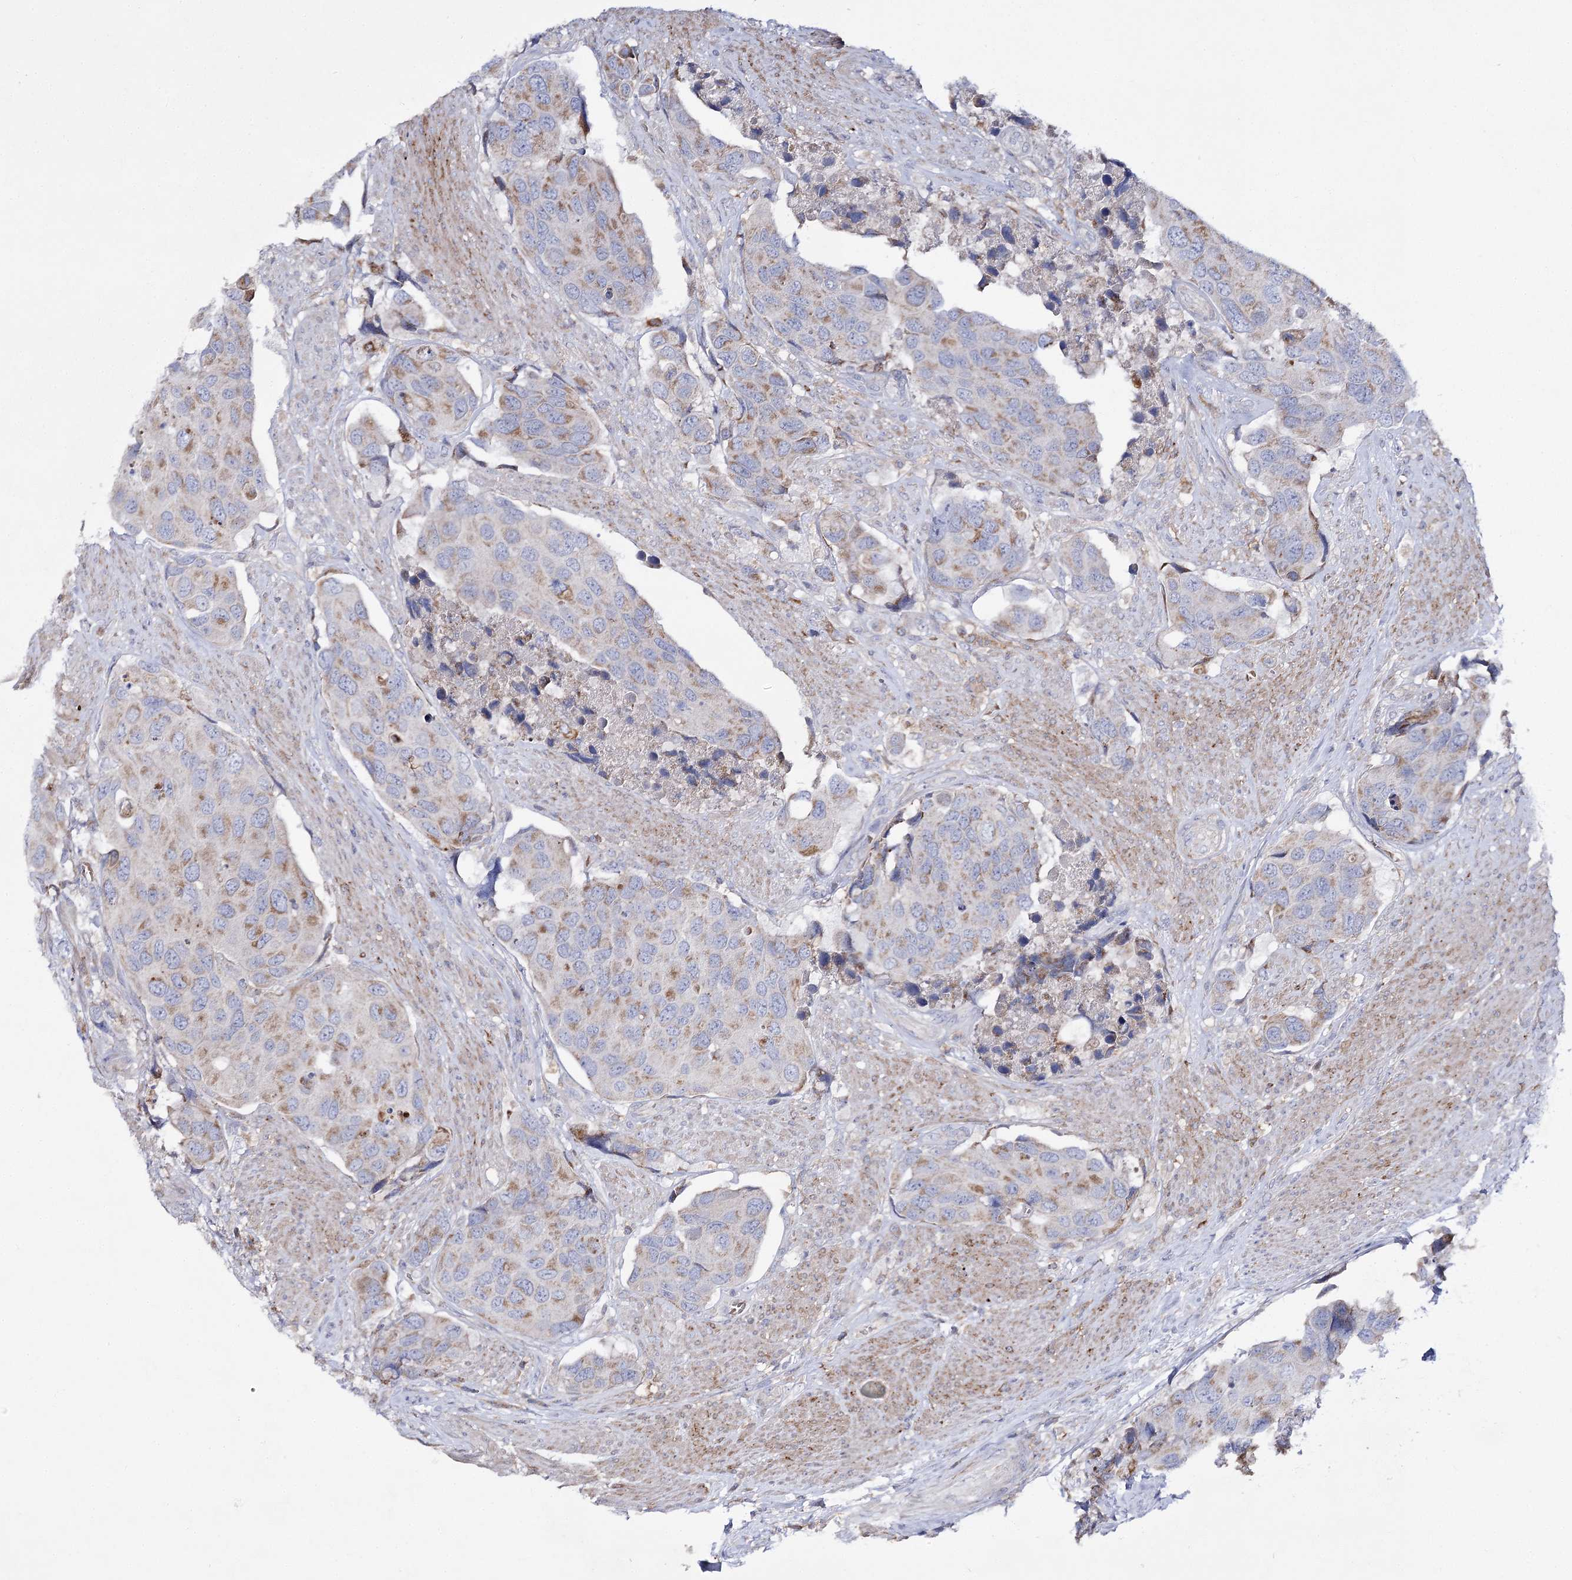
{"staining": {"intensity": "weak", "quantity": ">75%", "location": "cytoplasmic/membranous"}, "tissue": "urothelial cancer", "cell_type": "Tumor cells", "image_type": "cancer", "snomed": [{"axis": "morphology", "description": "Urothelial carcinoma, High grade"}, {"axis": "topography", "description": "Urinary bladder"}], "caption": "High-grade urothelial carcinoma stained with a brown dye displays weak cytoplasmic/membranous positive positivity in about >75% of tumor cells.", "gene": "COX15", "patient": {"sex": "male", "age": 74}}